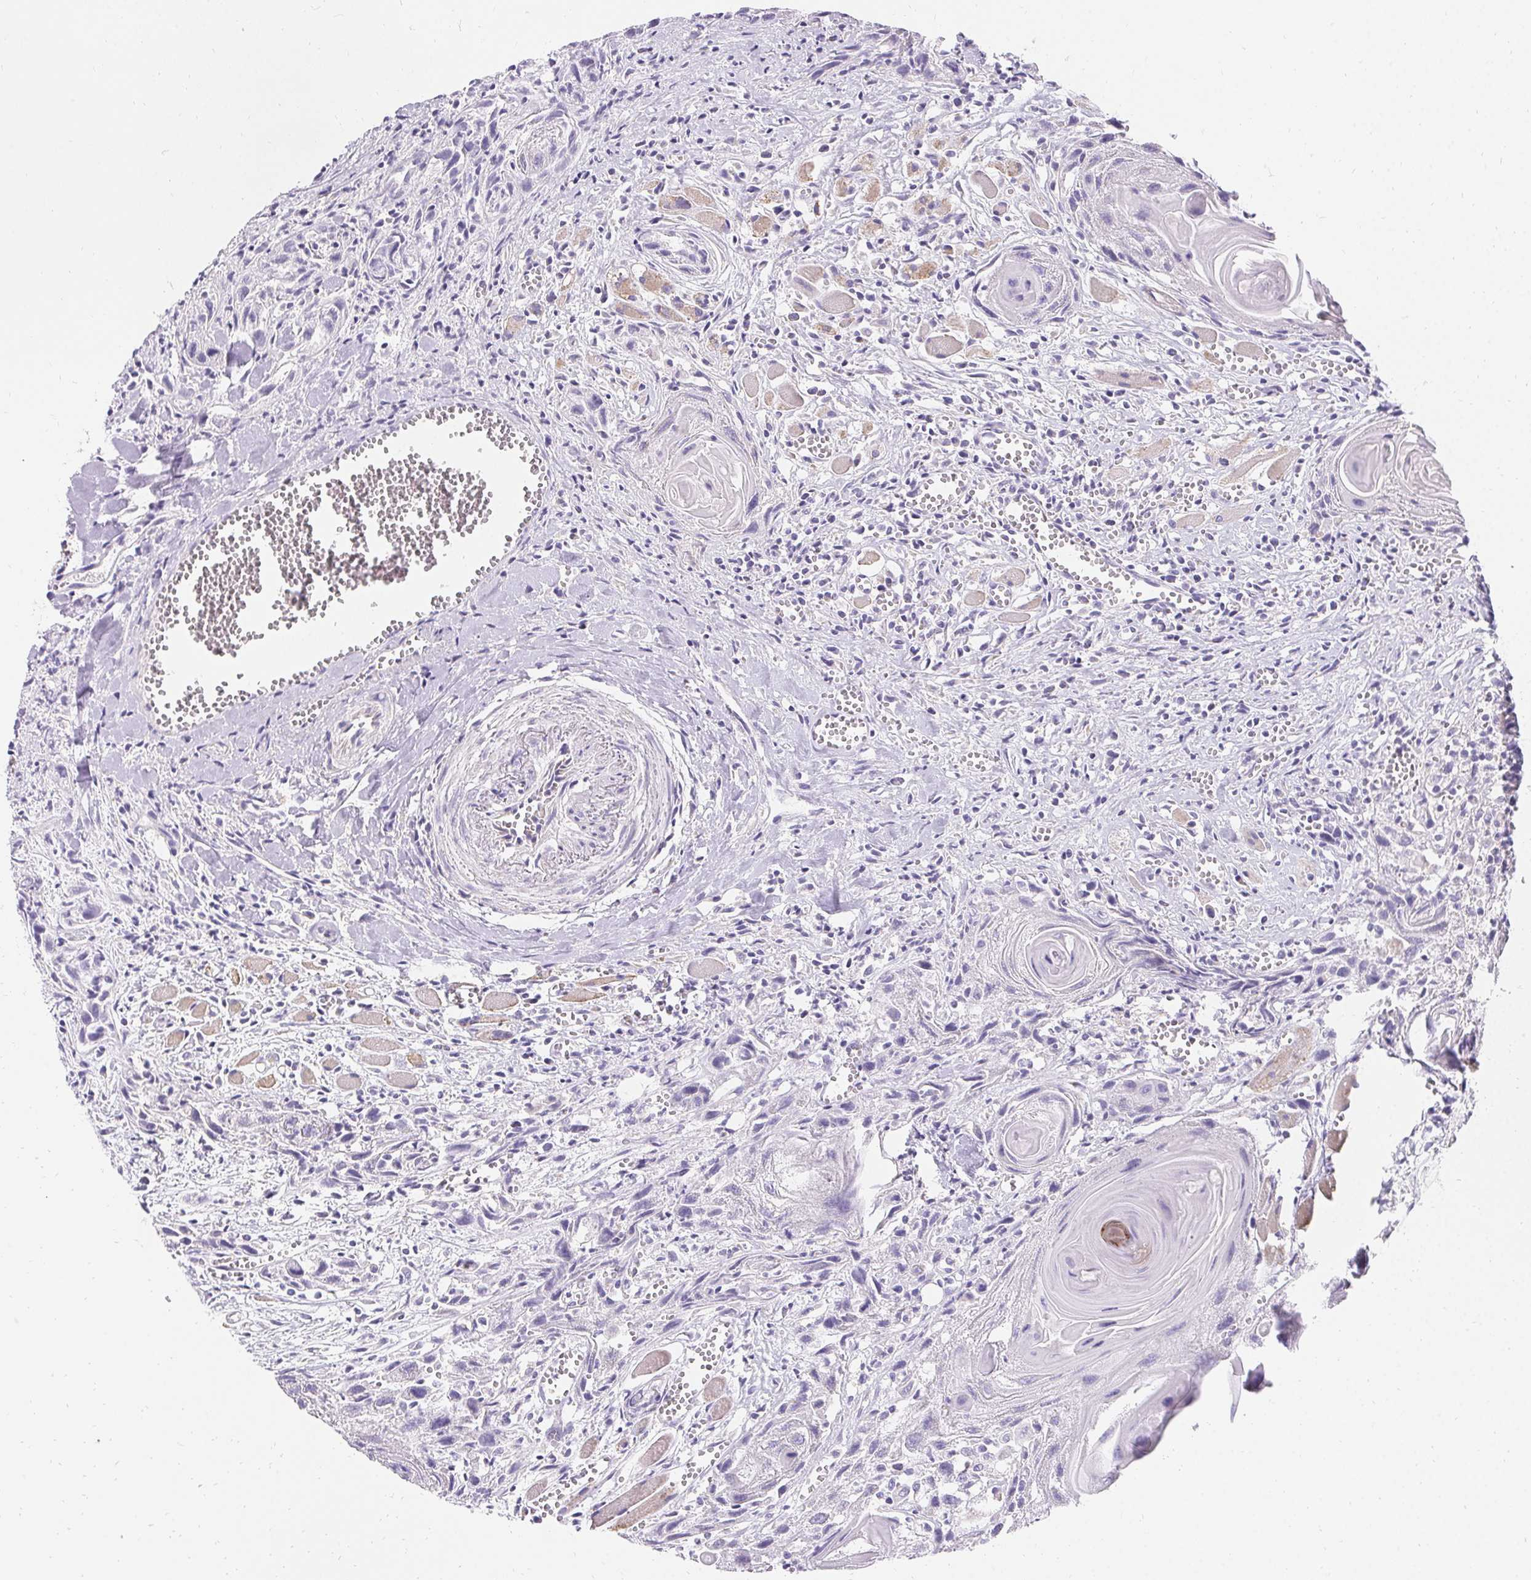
{"staining": {"intensity": "negative", "quantity": "none", "location": "none"}, "tissue": "head and neck cancer", "cell_type": "Tumor cells", "image_type": "cancer", "snomed": [{"axis": "morphology", "description": "Squamous cell carcinoma, NOS"}, {"axis": "topography", "description": "Head-Neck"}], "caption": "An immunohistochemistry (IHC) photomicrograph of head and neck cancer (squamous cell carcinoma) is shown. There is no staining in tumor cells of head and neck cancer (squamous cell carcinoma).", "gene": "ASGR2", "patient": {"sex": "female", "age": 80}}